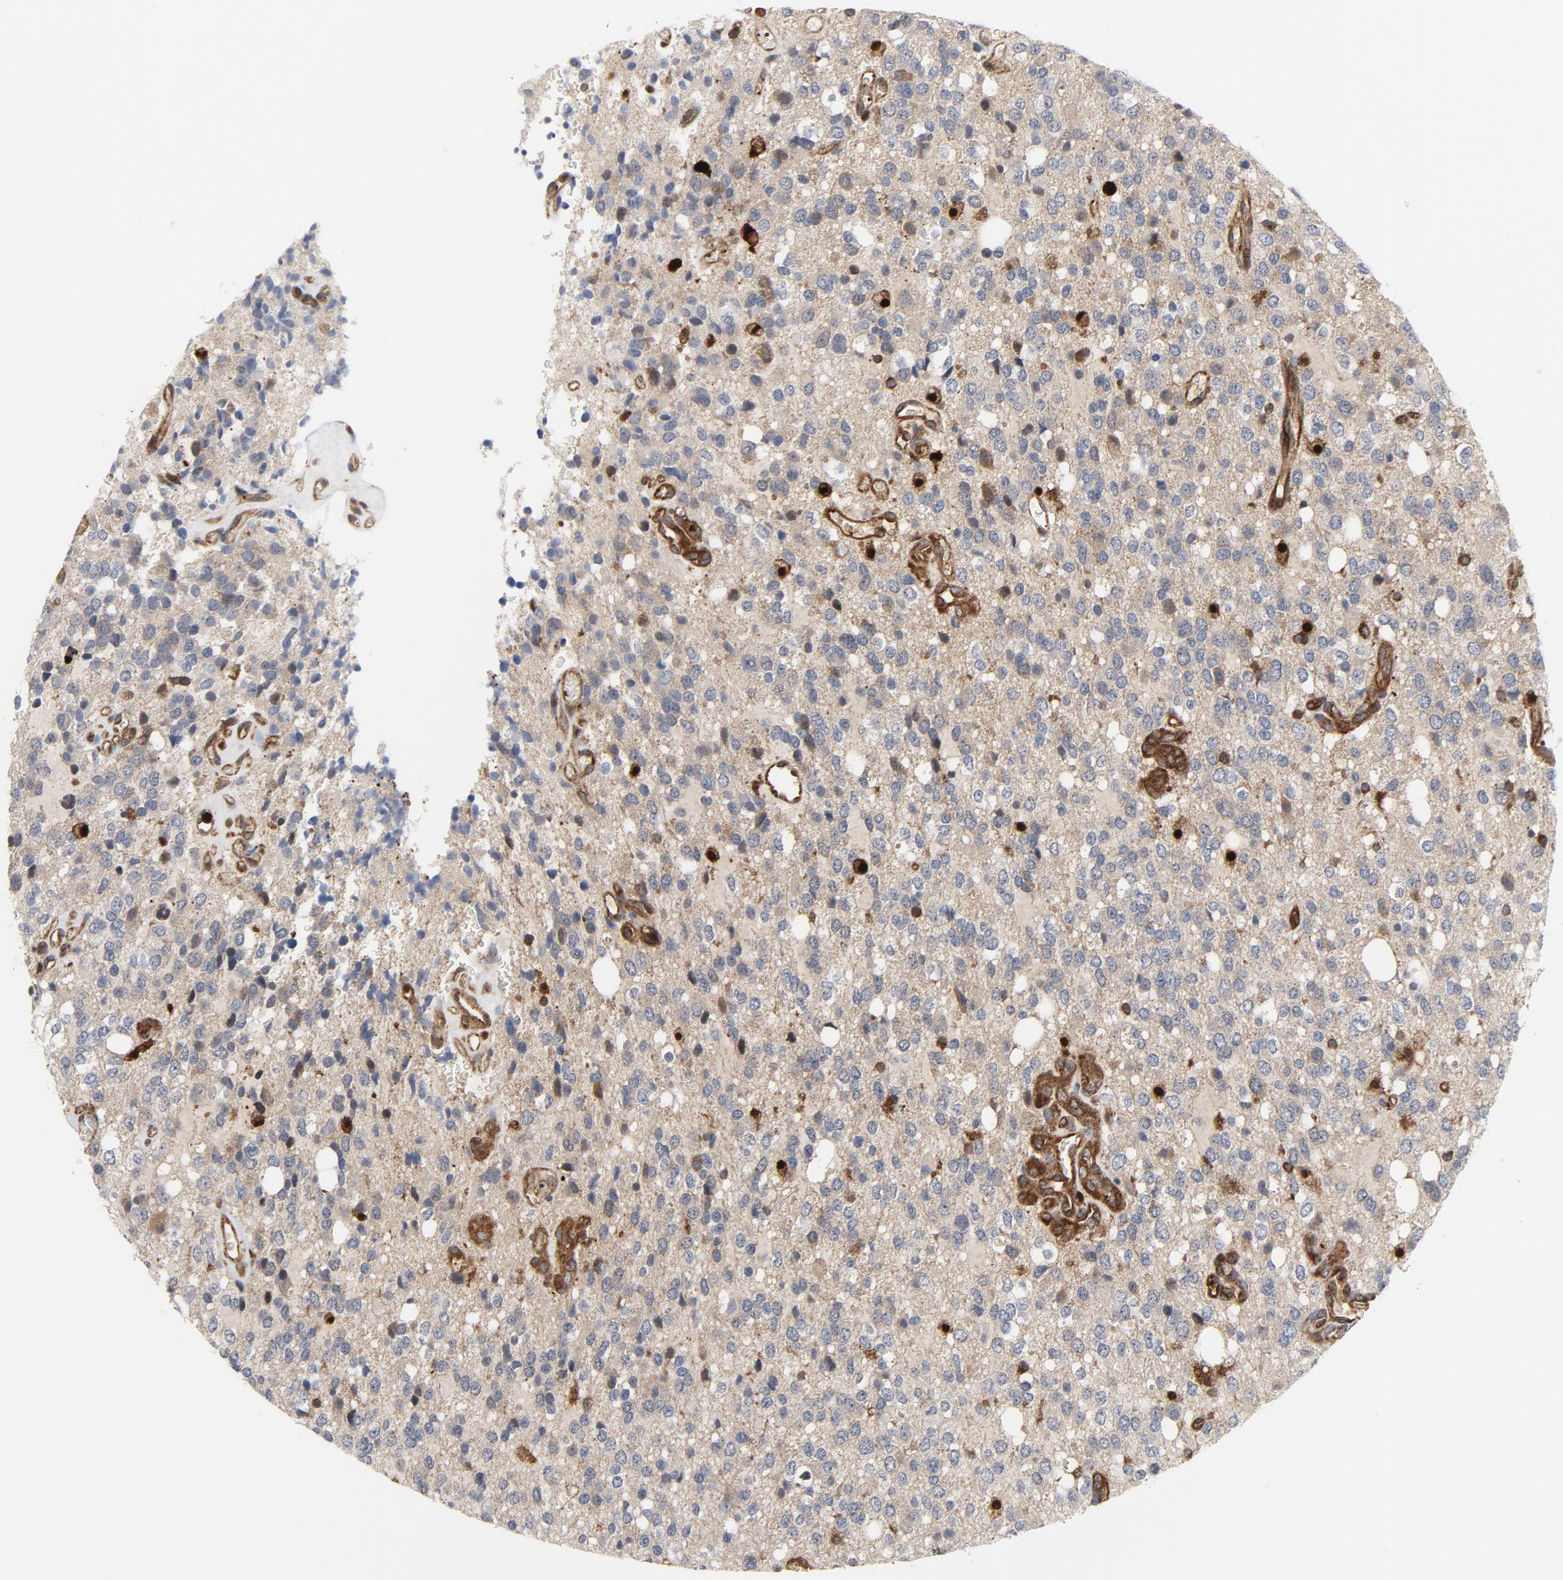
{"staining": {"intensity": "weak", "quantity": ">75%", "location": "cytoplasmic/membranous"}, "tissue": "glioma", "cell_type": "Tumor cells", "image_type": "cancer", "snomed": [{"axis": "morphology", "description": "Glioma, malignant, High grade"}, {"axis": "topography", "description": "Brain"}], "caption": "Glioma stained for a protein demonstrates weak cytoplasmic/membranous positivity in tumor cells.", "gene": "YES1", "patient": {"sex": "male", "age": 47}}